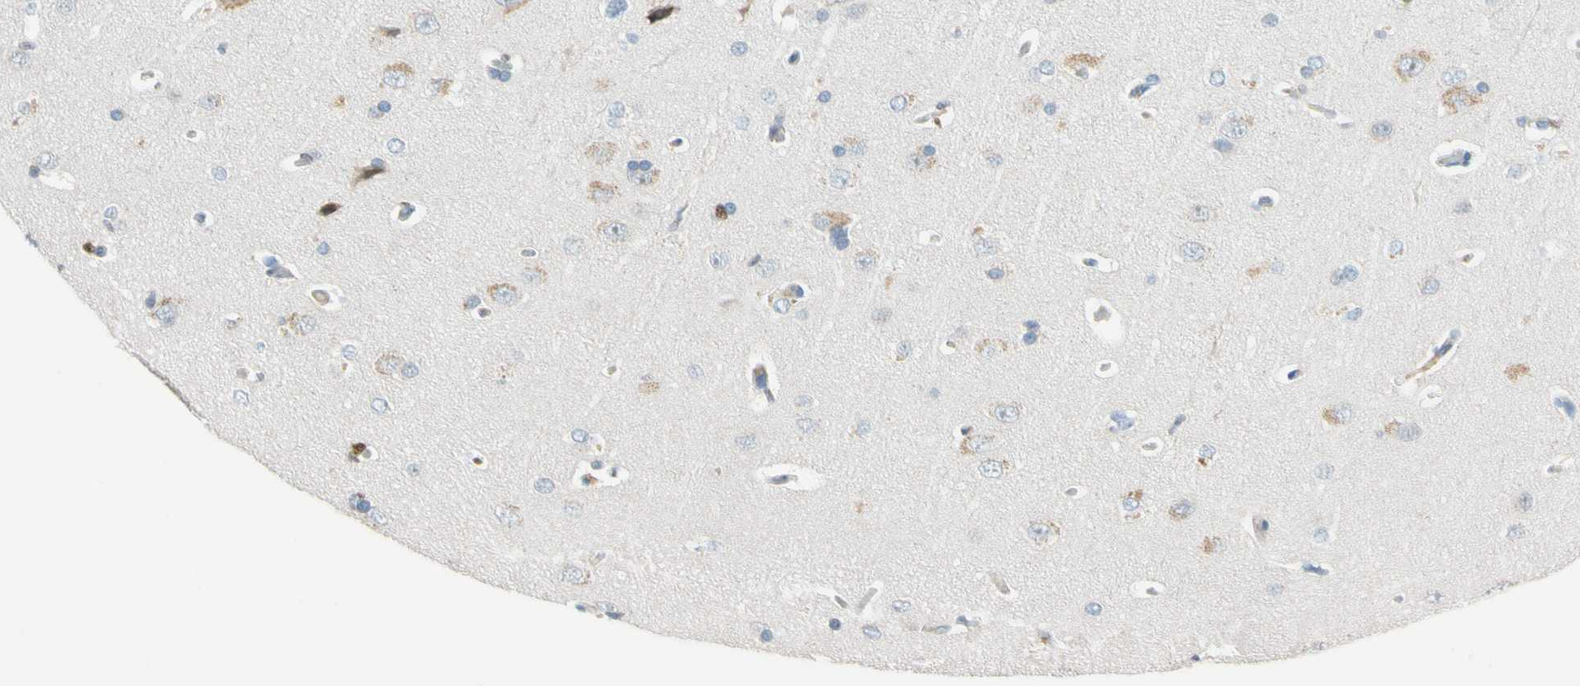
{"staining": {"intensity": "negative", "quantity": "none", "location": "none"}, "tissue": "cerebral cortex", "cell_type": "Endothelial cells", "image_type": "normal", "snomed": [{"axis": "morphology", "description": "Normal tissue, NOS"}, {"axis": "topography", "description": "Cerebral cortex"}], "caption": "Endothelial cells show no significant staining in normal cerebral cortex. (DAB (3,3'-diaminobenzidine) IHC with hematoxylin counter stain).", "gene": "SP140", "patient": {"sex": "male", "age": 62}}